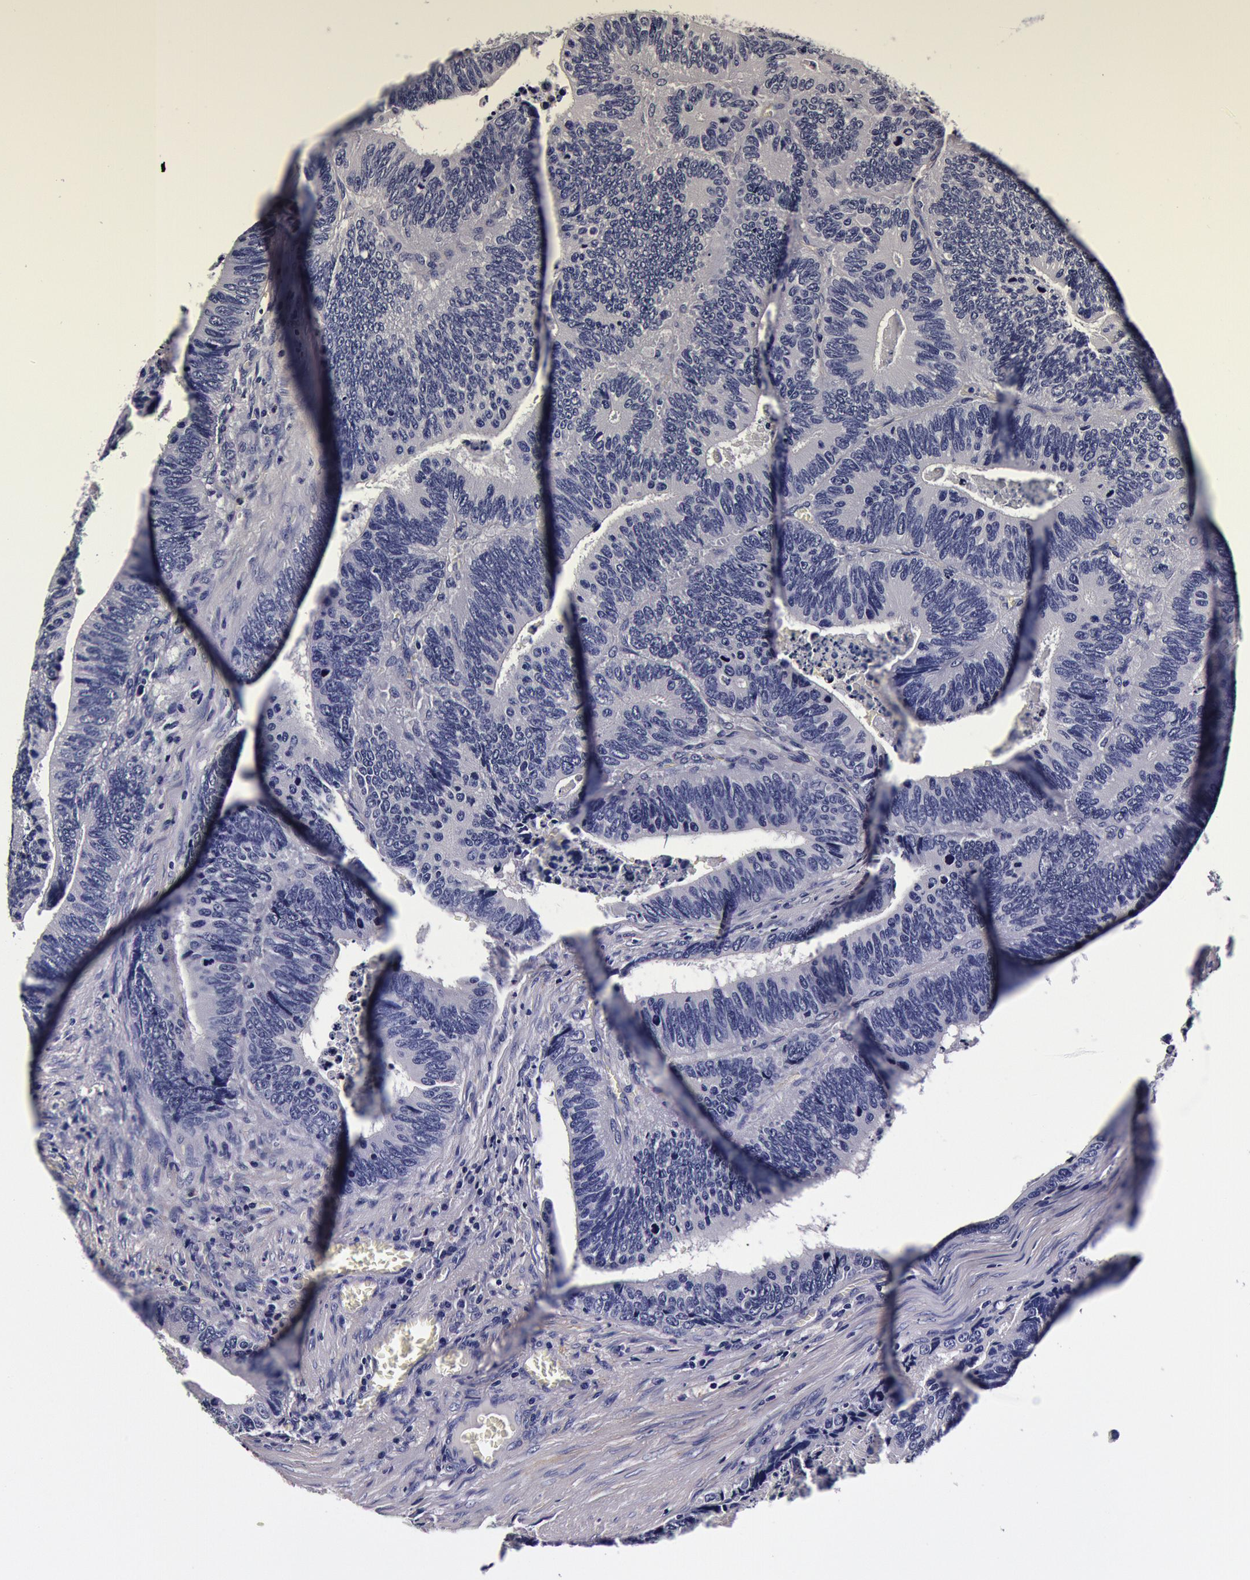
{"staining": {"intensity": "negative", "quantity": "none", "location": "none"}, "tissue": "colorectal cancer", "cell_type": "Tumor cells", "image_type": "cancer", "snomed": [{"axis": "morphology", "description": "Adenocarcinoma, NOS"}, {"axis": "topography", "description": "Colon"}], "caption": "This is an immunohistochemistry image of adenocarcinoma (colorectal). There is no expression in tumor cells.", "gene": "CCDC22", "patient": {"sex": "male", "age": 72}}